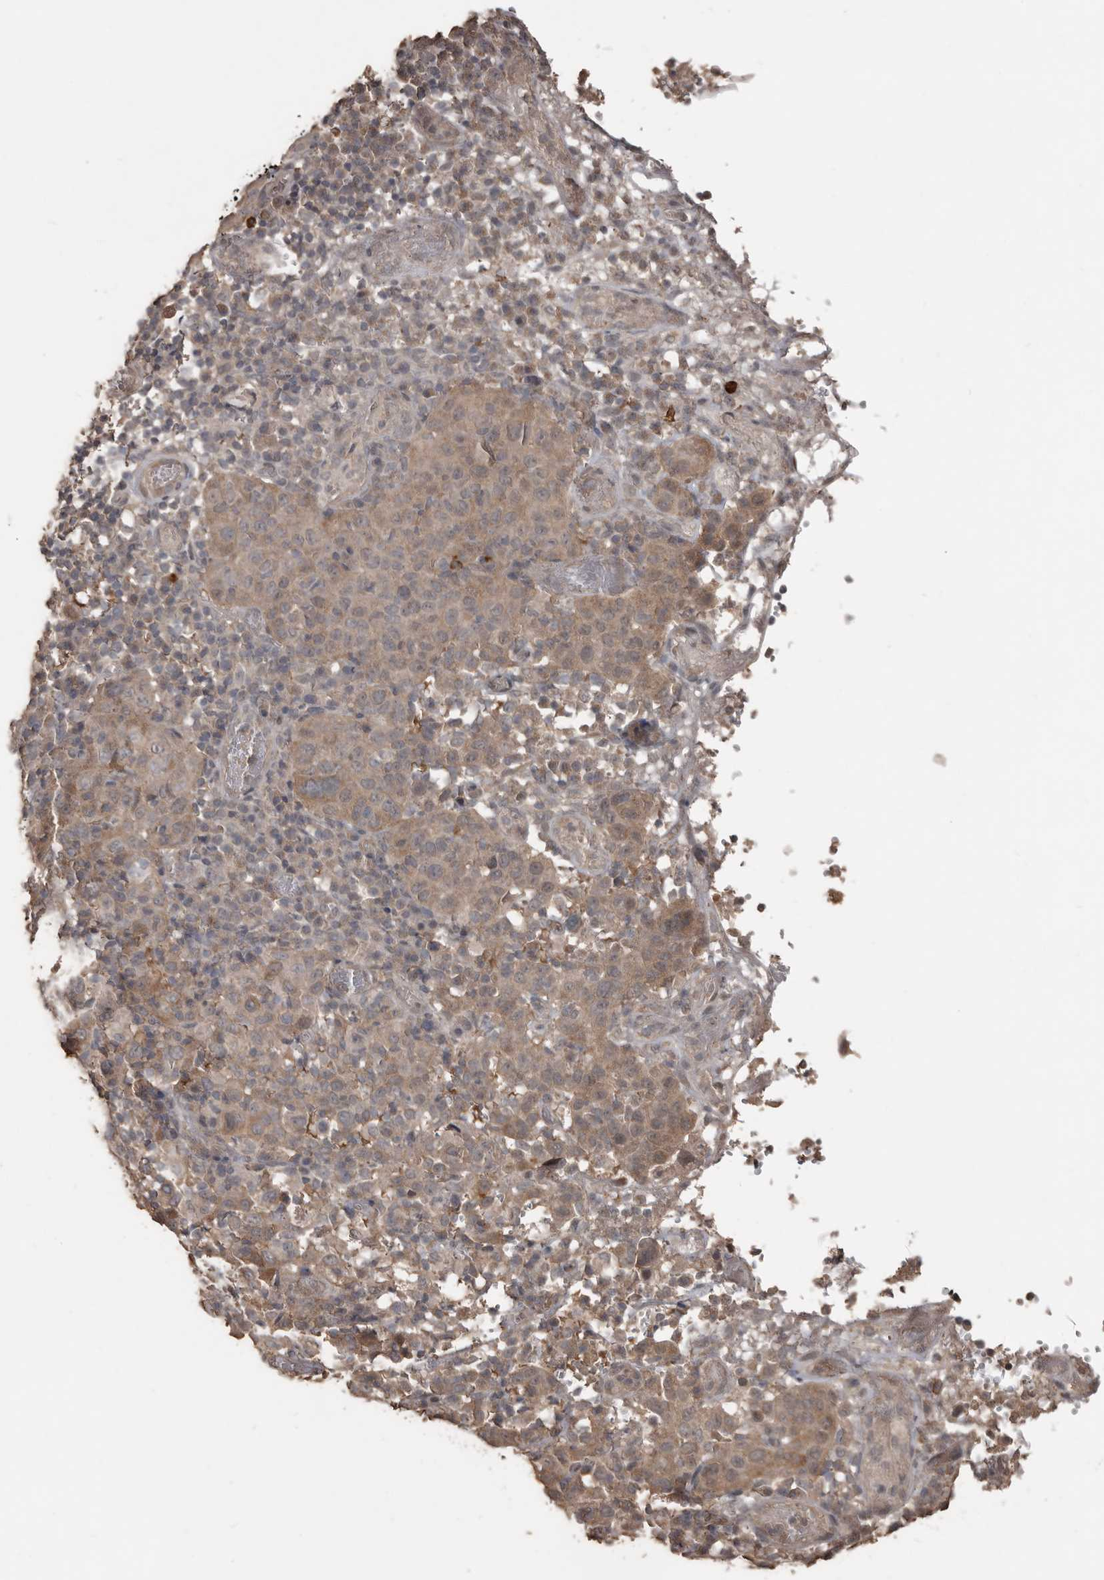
{"staining": {"intensity": "weak", "quantity": ">75%", "location": "cytoplasmic/membranous"}, "tissue": "cervical cancer", "cell_type": "Tumor cells", "image_type": "cancer", "snomed": [{"axis": "morphology", "description": "Squamous cell carcinoma, NOS"}, {"axis": "topography", "description": "Cervix"}], "caption": "Cervical squamous cell carcinoma stained with DAB (3,3'-diaminobenzidine) immunohistochemistry reveals low levels of weak cytoplasmic/membranous positivity in approximately >75% of tumor cells. (IHC, brightfield microscopy, high magnification).", "gene": "BAMBI", "patient": {"sex": "female", "age": 46}}